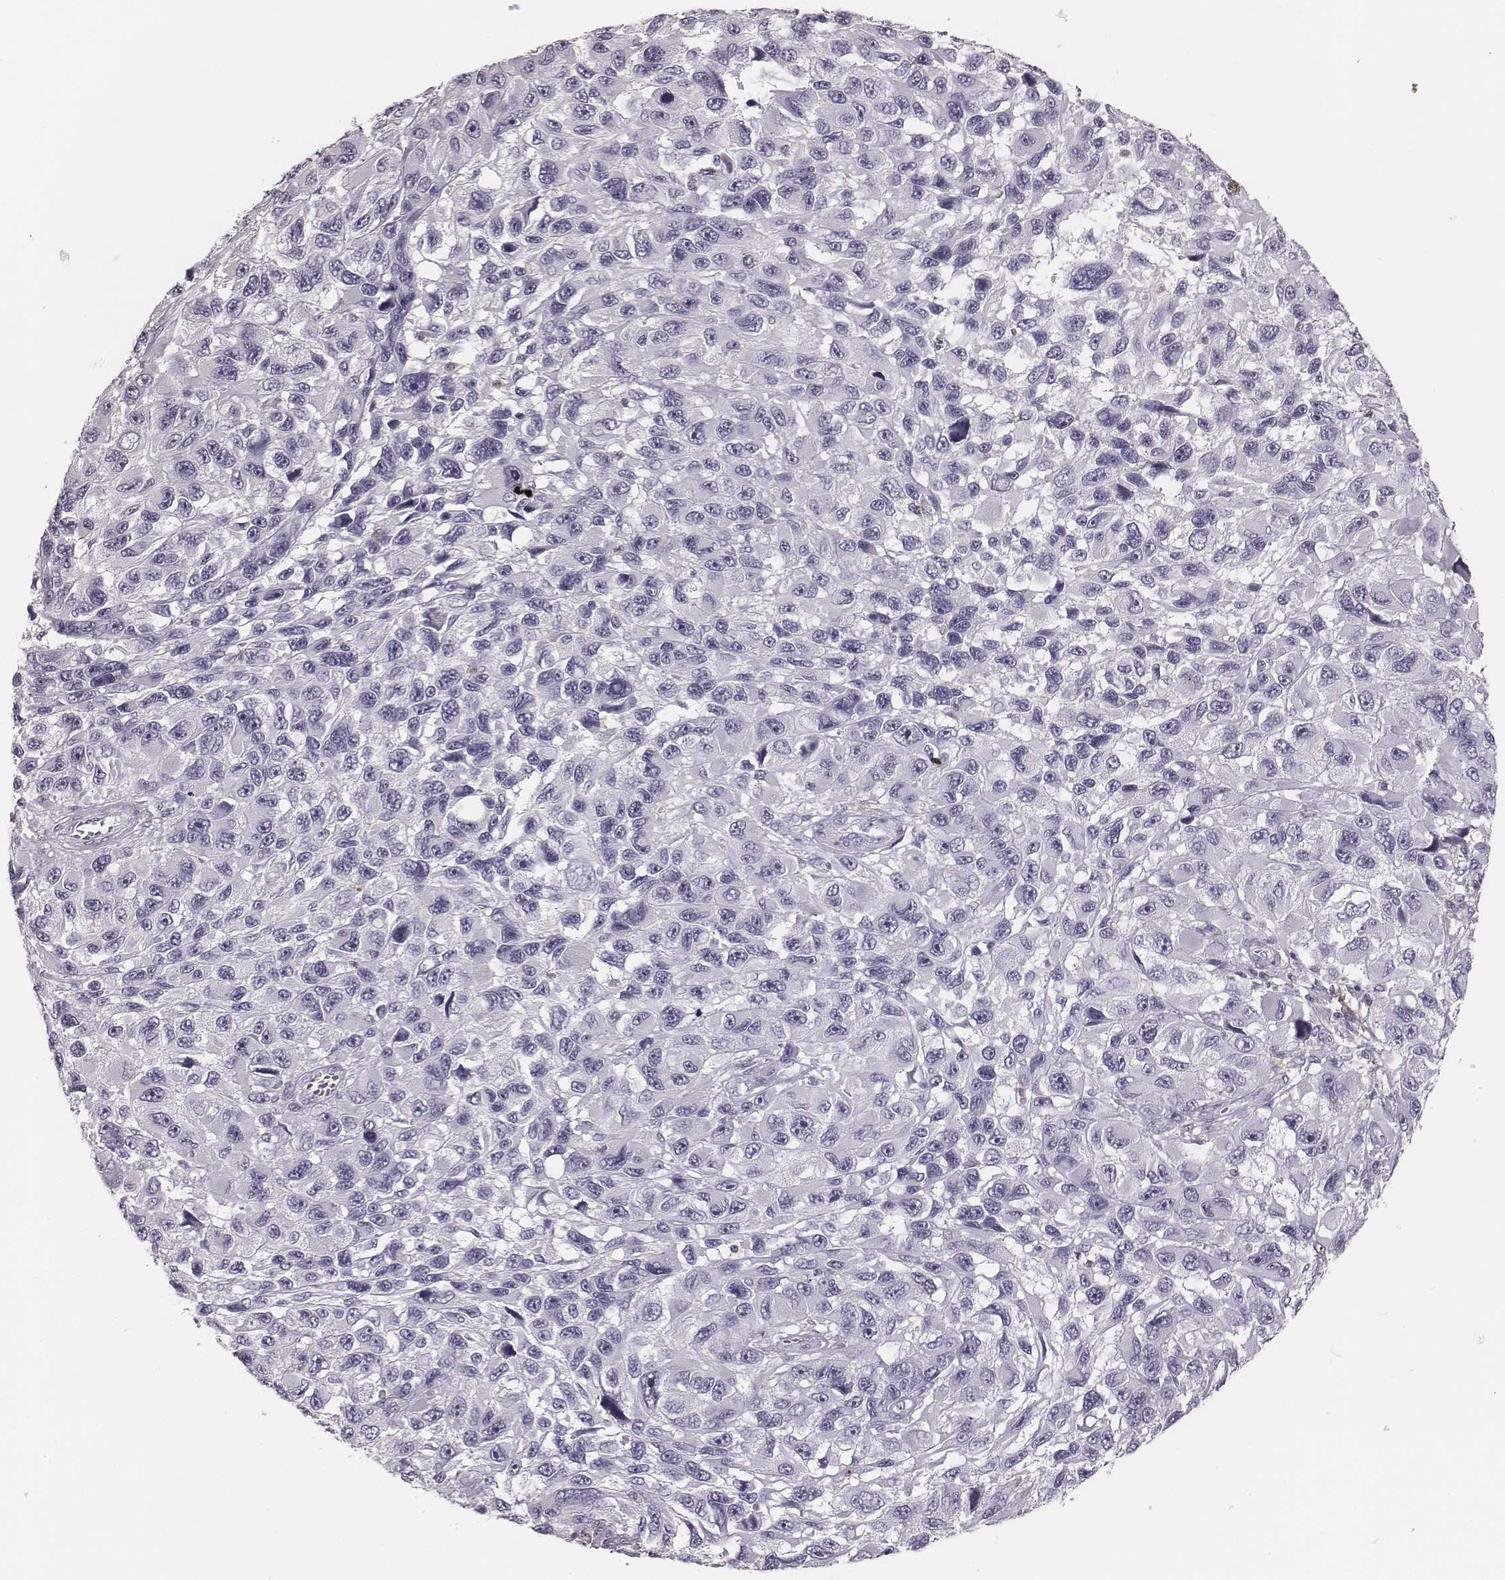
{"staining": {"intensity": "negative", "quantity": "none", "location": "none"}, "tissue": "melanoma", "cell_type": "Tumor cells", "image_type": "cancer", "snomed": [{"axis": "morphology", "description": "Malignant melanoma, NOS"}, {"axis": "topography", "description": "Skin"}], "caption": "High magnification brightfield microscopy of malignant melanoma stained with DAB (brown) and counterstained with hematoxylin (blue): tumor cells show no significant staining.", "gene": "ZNF365", "patient": {"sex": "male", "age": 53}}